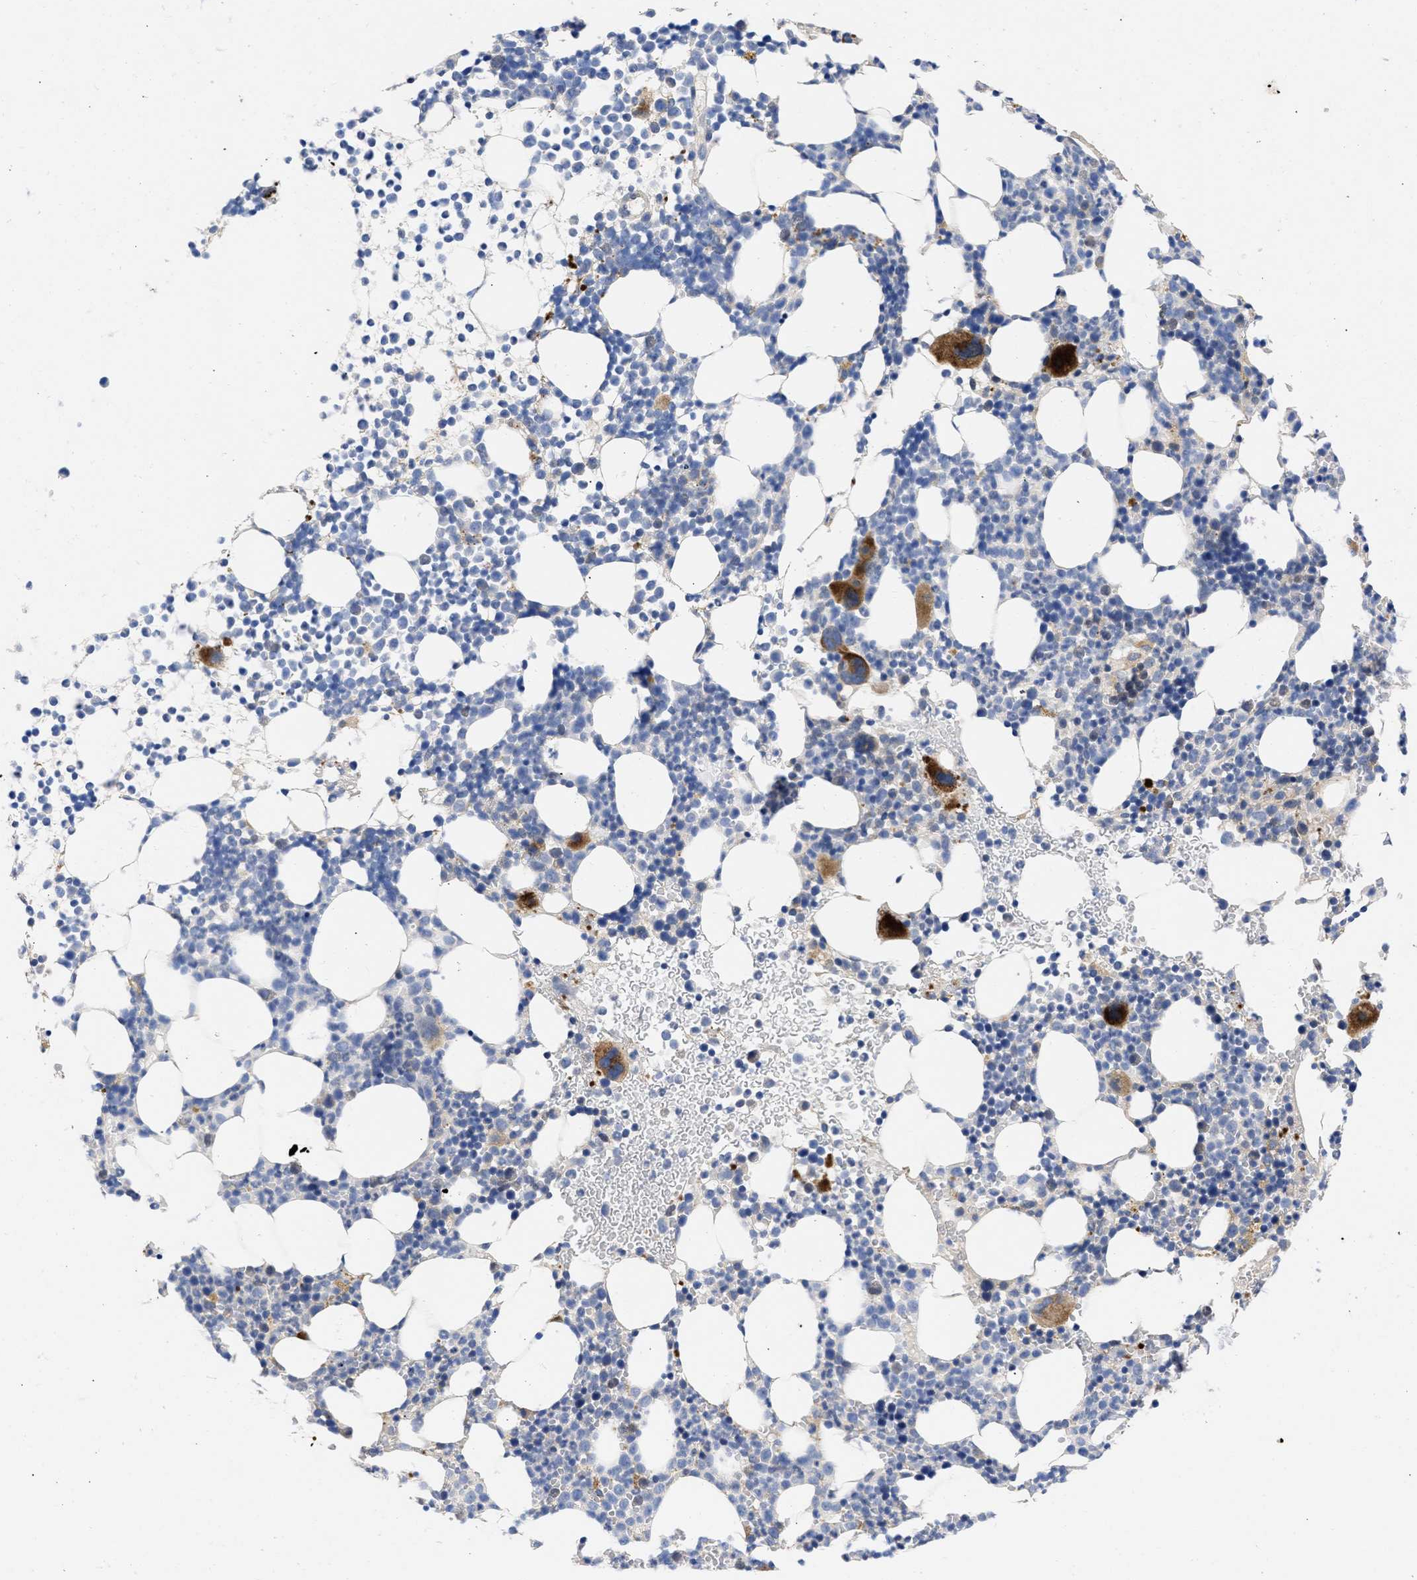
{"staining": {"intensity": "strong", "quantity": "<25%", "location": "cytoplasmic/membranous"}, "tissue": "bone marrow", "cell_type": "Hematopoietic cells", "image_type": "normal", "snomed": [{"axis": "morphology", "description": "Normal tissue, NOS"}, {"axis": "morphology", "description": "Inflammation, NOS"}, {"axis": "topography", "description": "Bone marrow"}], "caption": "Bone marrow stained for a protein (brown) demonstrates strong cytoplasmic/membranous positive expression in approximately <25% of hematopoietic cells.", "gene": "ARHGEF4", "patient": {"sex": "female", "age": 67}}